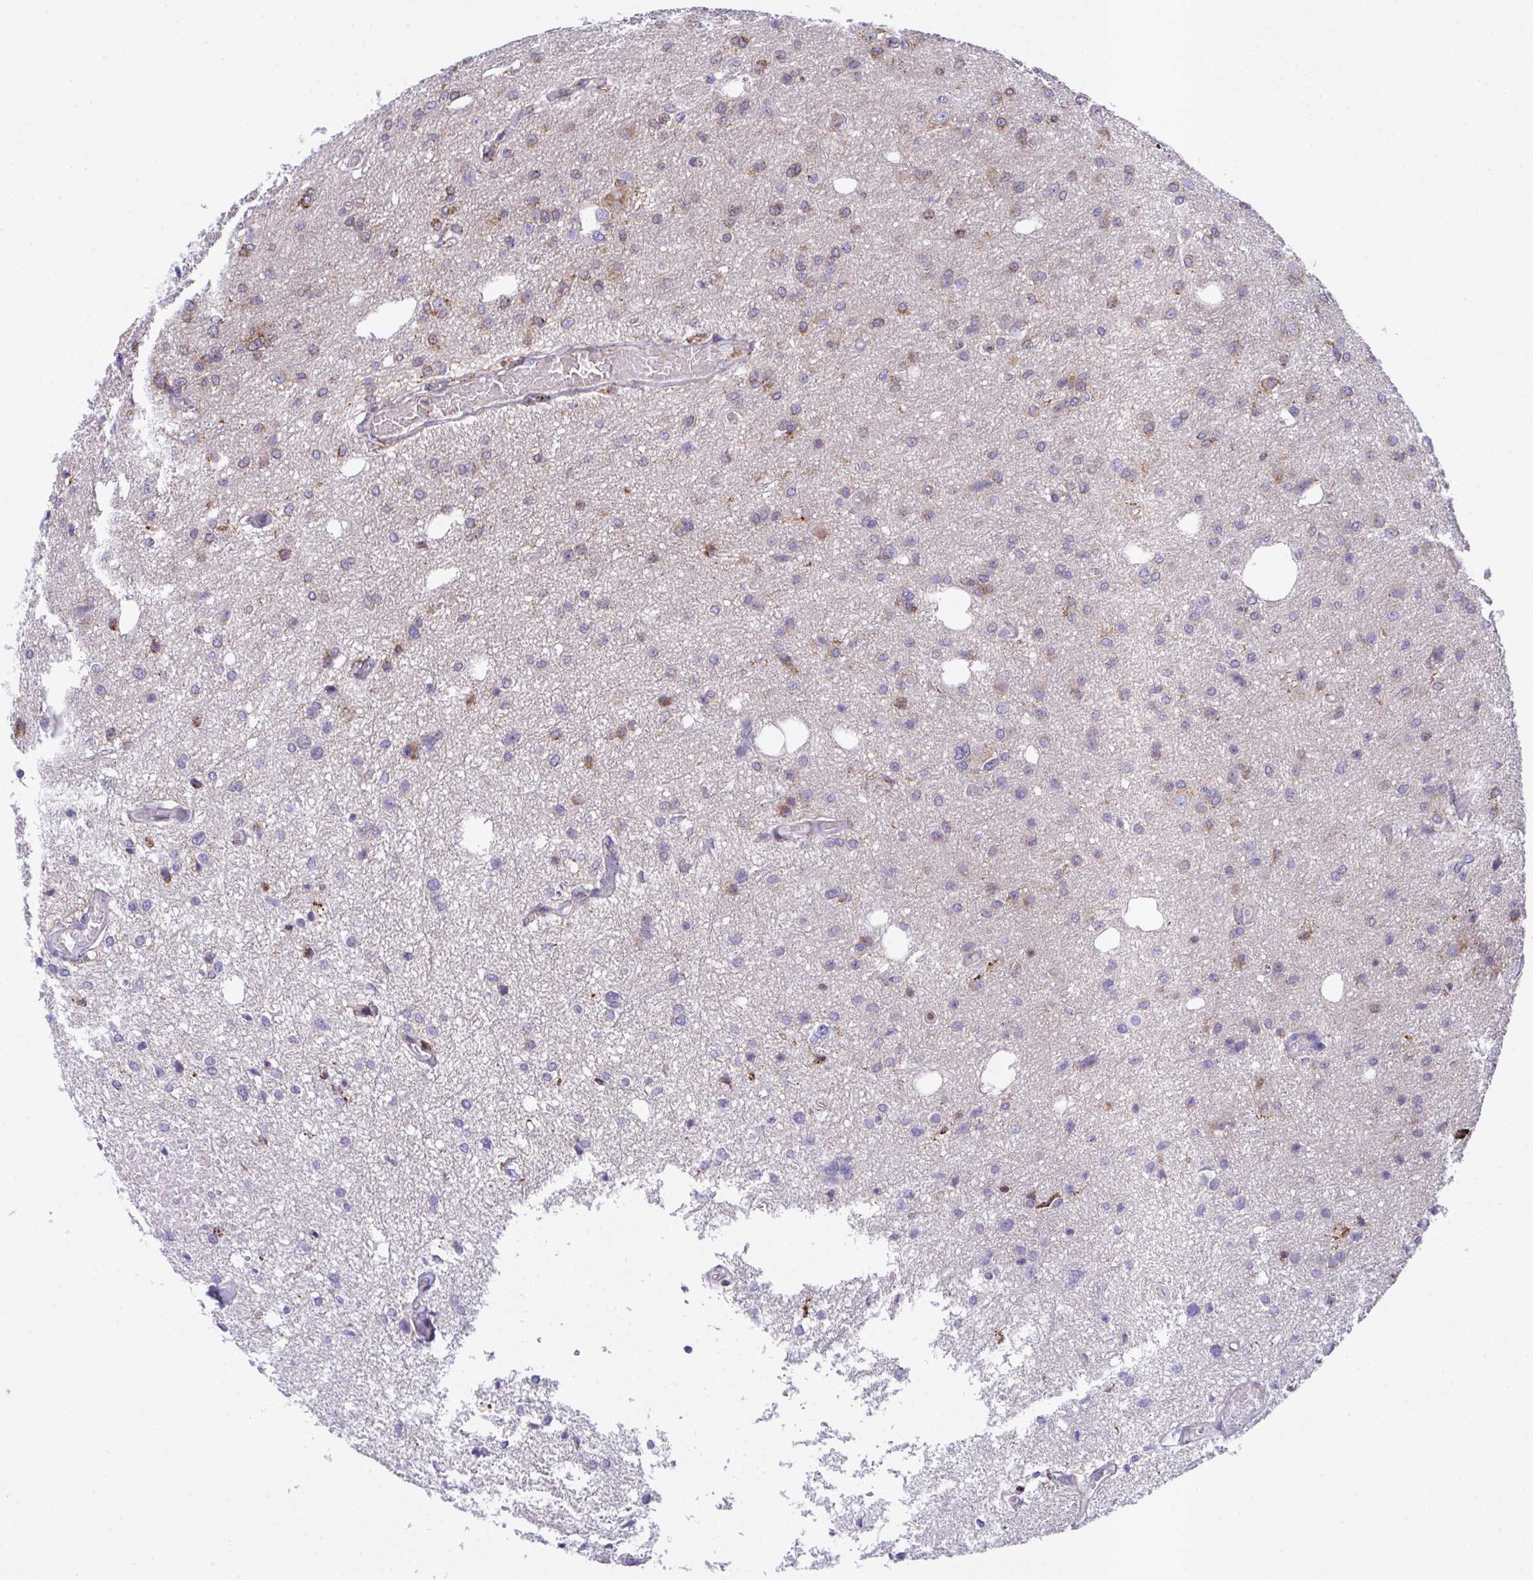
{"staining": {"intensity": "moderate", "quantity": "<25%", "location": "cytoplasmic/membranous"}, "tissue": "glioma", "cell_type": "Tumor cells", "image_type": "cancer", "snomed": [{"axis": "morphology", "description": "Glioma, malignant, Low grade"}, {"axis": "topography", "description": "Brain"}], "caption": "DAB (3,3'-diaminobenzidine) immunohistochemical staining of malignant glioma (low-grade) exhibits moderate cytoplasmic/membranous protein positivity in approximately <25% of tumor cells.", "gene": "PEAK3", "patient": {"sex": "male", "age": 26}}